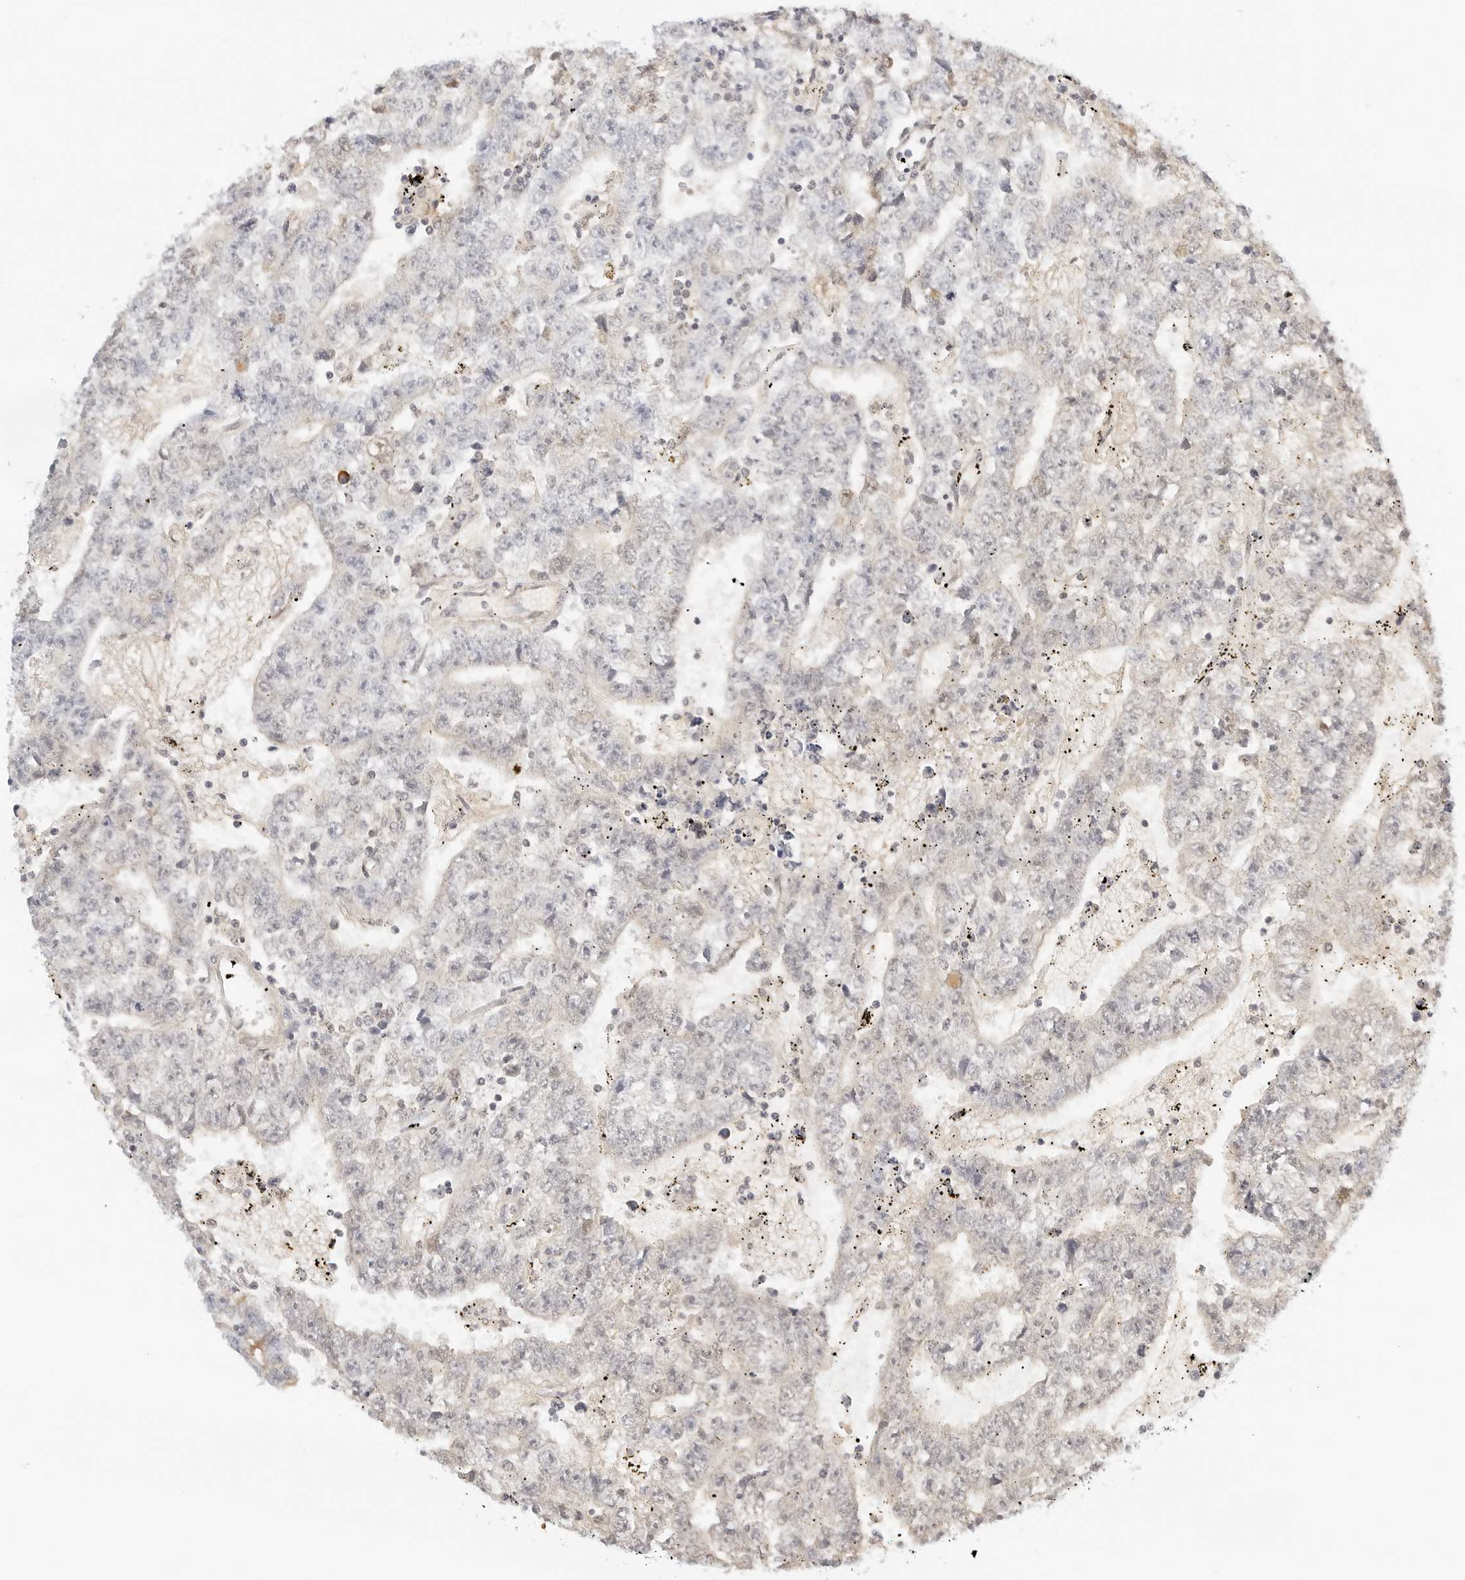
{"staining": {"intensity": "negative", "quantity": "none", "location": "none"}, "tissue": "testis cancer", "cell_type": "Tumor cells", "image_type": "cancer", "snomed": [{"axis": "morphology", "description": "Carcinoma, Embryonal, NOS"}, {"axis": "topography", "description": "Testis"}], "caption": "This is an IHC micrograph of human testis cancer. There is no expression in tumor cells.", "gene": "PKDCC", "patient": {"sex": "male", "age": 25}}